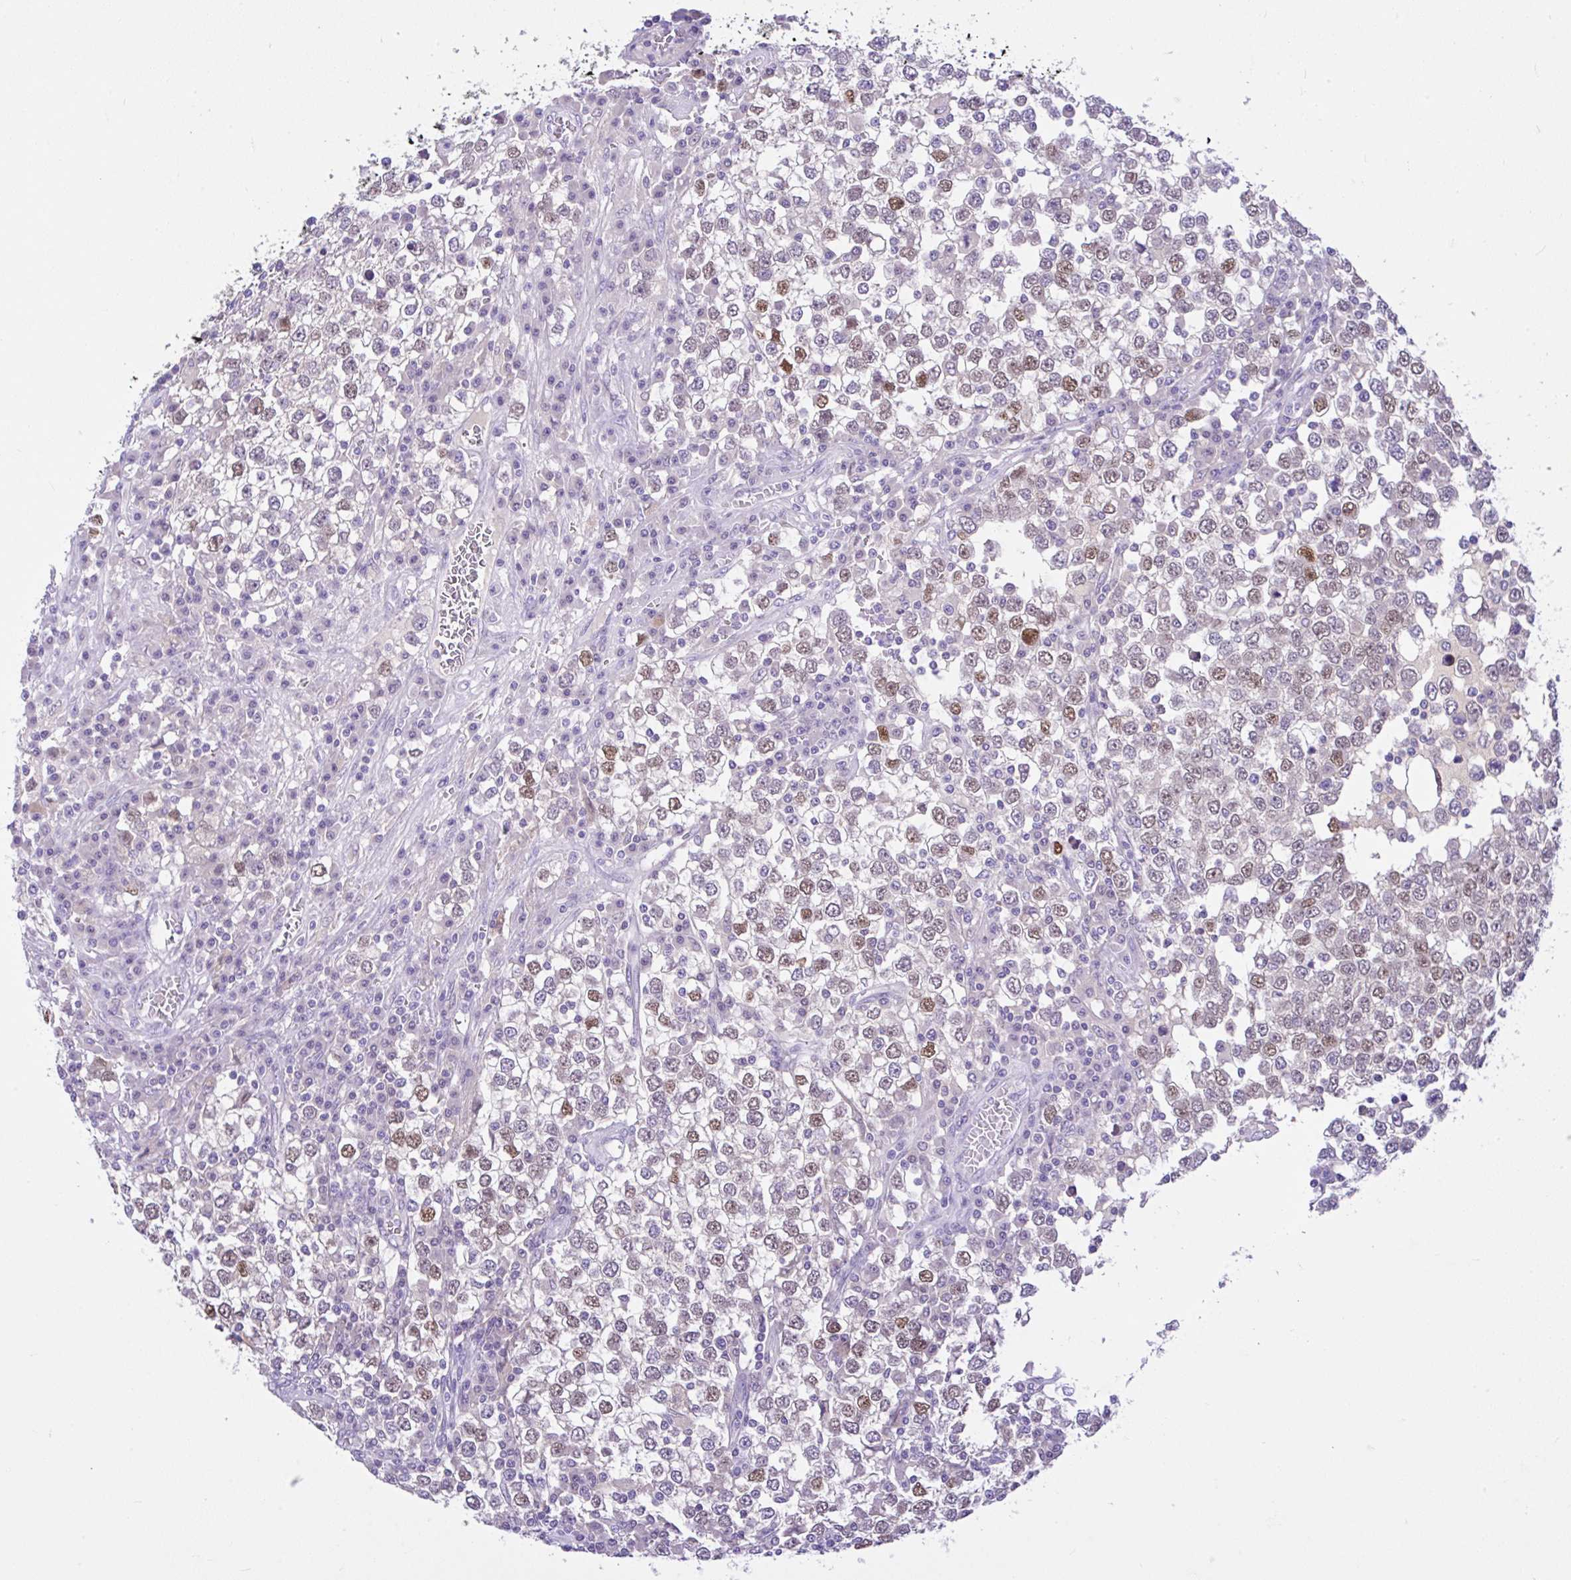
{"staining": {"intensity": "moderate", "quantity": "25%-75%", "location": "nuclear"}, "tissue": "testis cancer", "cell_type": "Tumor cells", "image_type": "cancer", "snomed": [{"axis": "morphology", "description": "Seminoma, NOS"}, {"axis": "topography", "description": "Testis"}], "caption": "Tumor cells demonstrate moderate nuclear expression in about 25%-75% of cells in seminoma (testis). (DAB = brown stain, brightfield microscopy at high magnification).", "gene": "ANO4", "patient": {"sex": "male", "age": 65}}